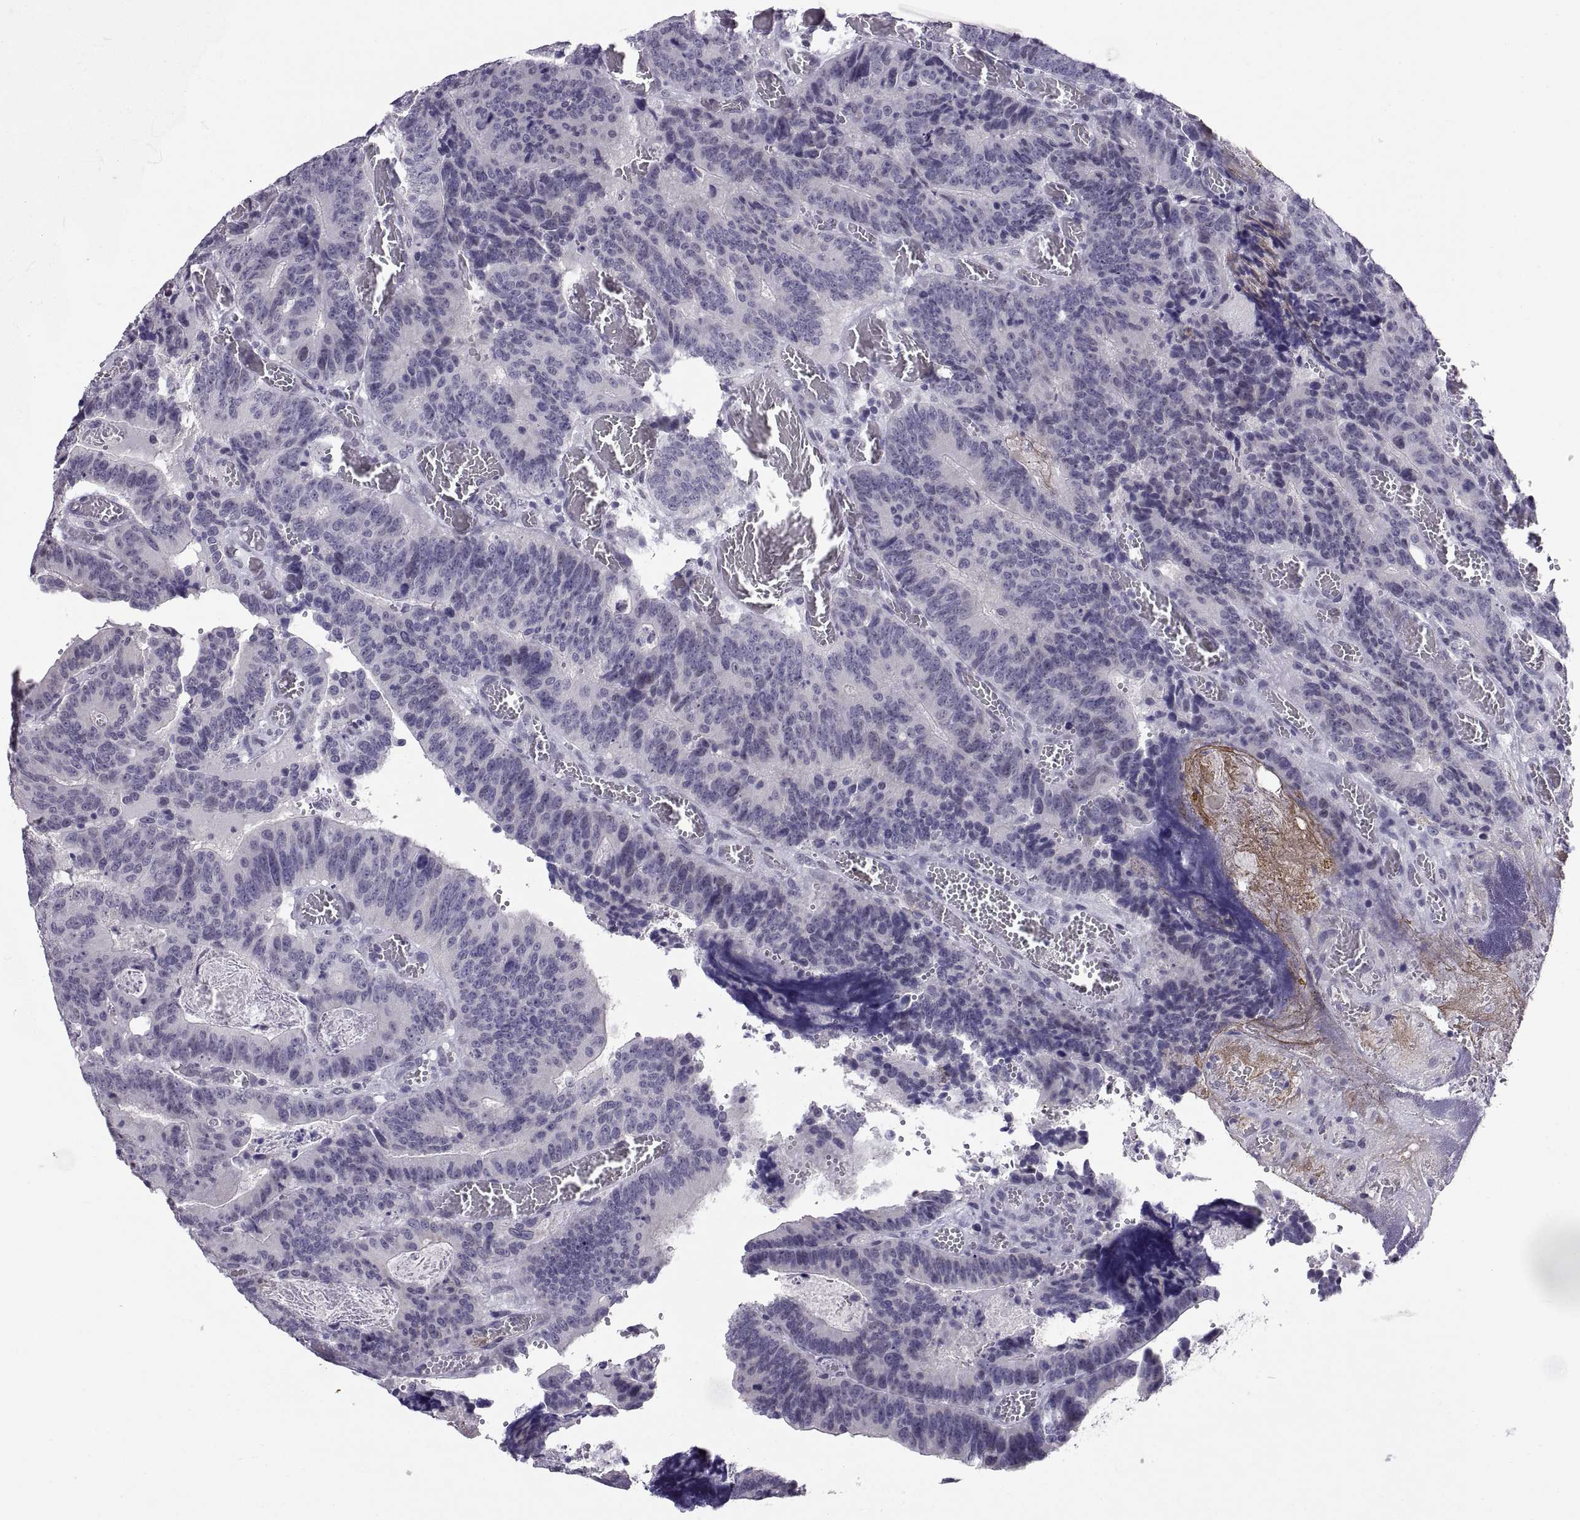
{"staining": {"intensity": "negative", "quantity": "none", "location": "none"}, "tissue": "colorectal cancer", "cell_type": "Tumor cells", "image_type": "cancer", "snomed": [{"axis": "morphology", "description": "Adenocarcinoma, NOS"}, {"axis": "topography", "description": "Colon"}], "caption": "This is an immunohistochemistry (IHC) photomicrograph of human colorectal cancer. There is no expression in tumor cells.", "gene": "KRT77", "patient": {"sex": "female", "age": 82}}